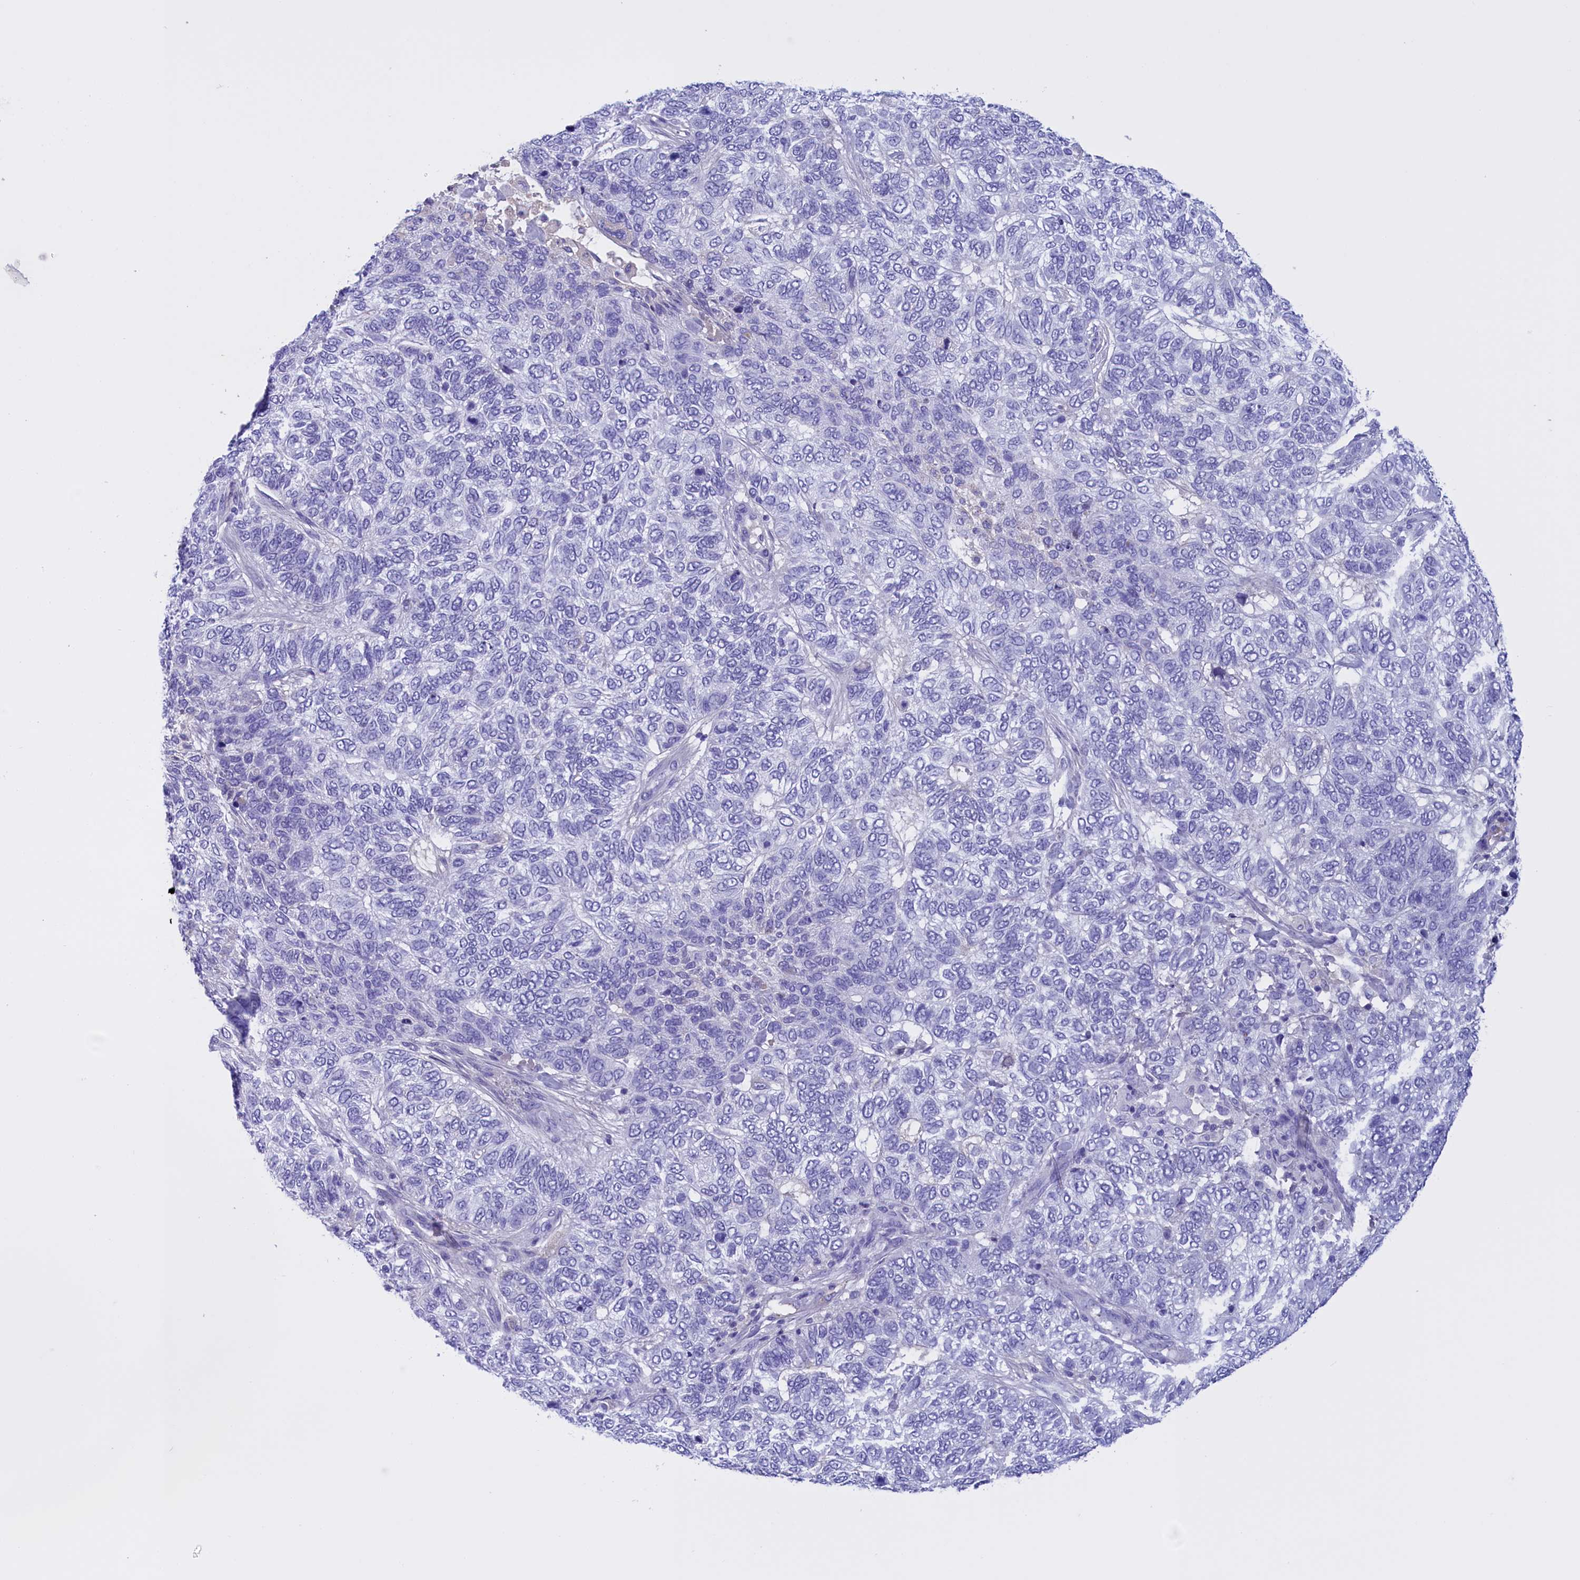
{"staining": {"intensity": "negative", "quantity": "none", "location": "none"}, "tissue": "skin cancer", "cell_type": "Tumor cells", "image_type": "cancer", "snomed": [{"axis": "morphology", "description": "Basal cell carcinoma"}, {"axis": "topography", "description": "Skin"}], "caption": "The histopathology image shows no significant expression in tumor cells of skin cancer (basal cell carcinoma).", "gene": "PROK2", "patient": {"sex": "female", "age": 65}}